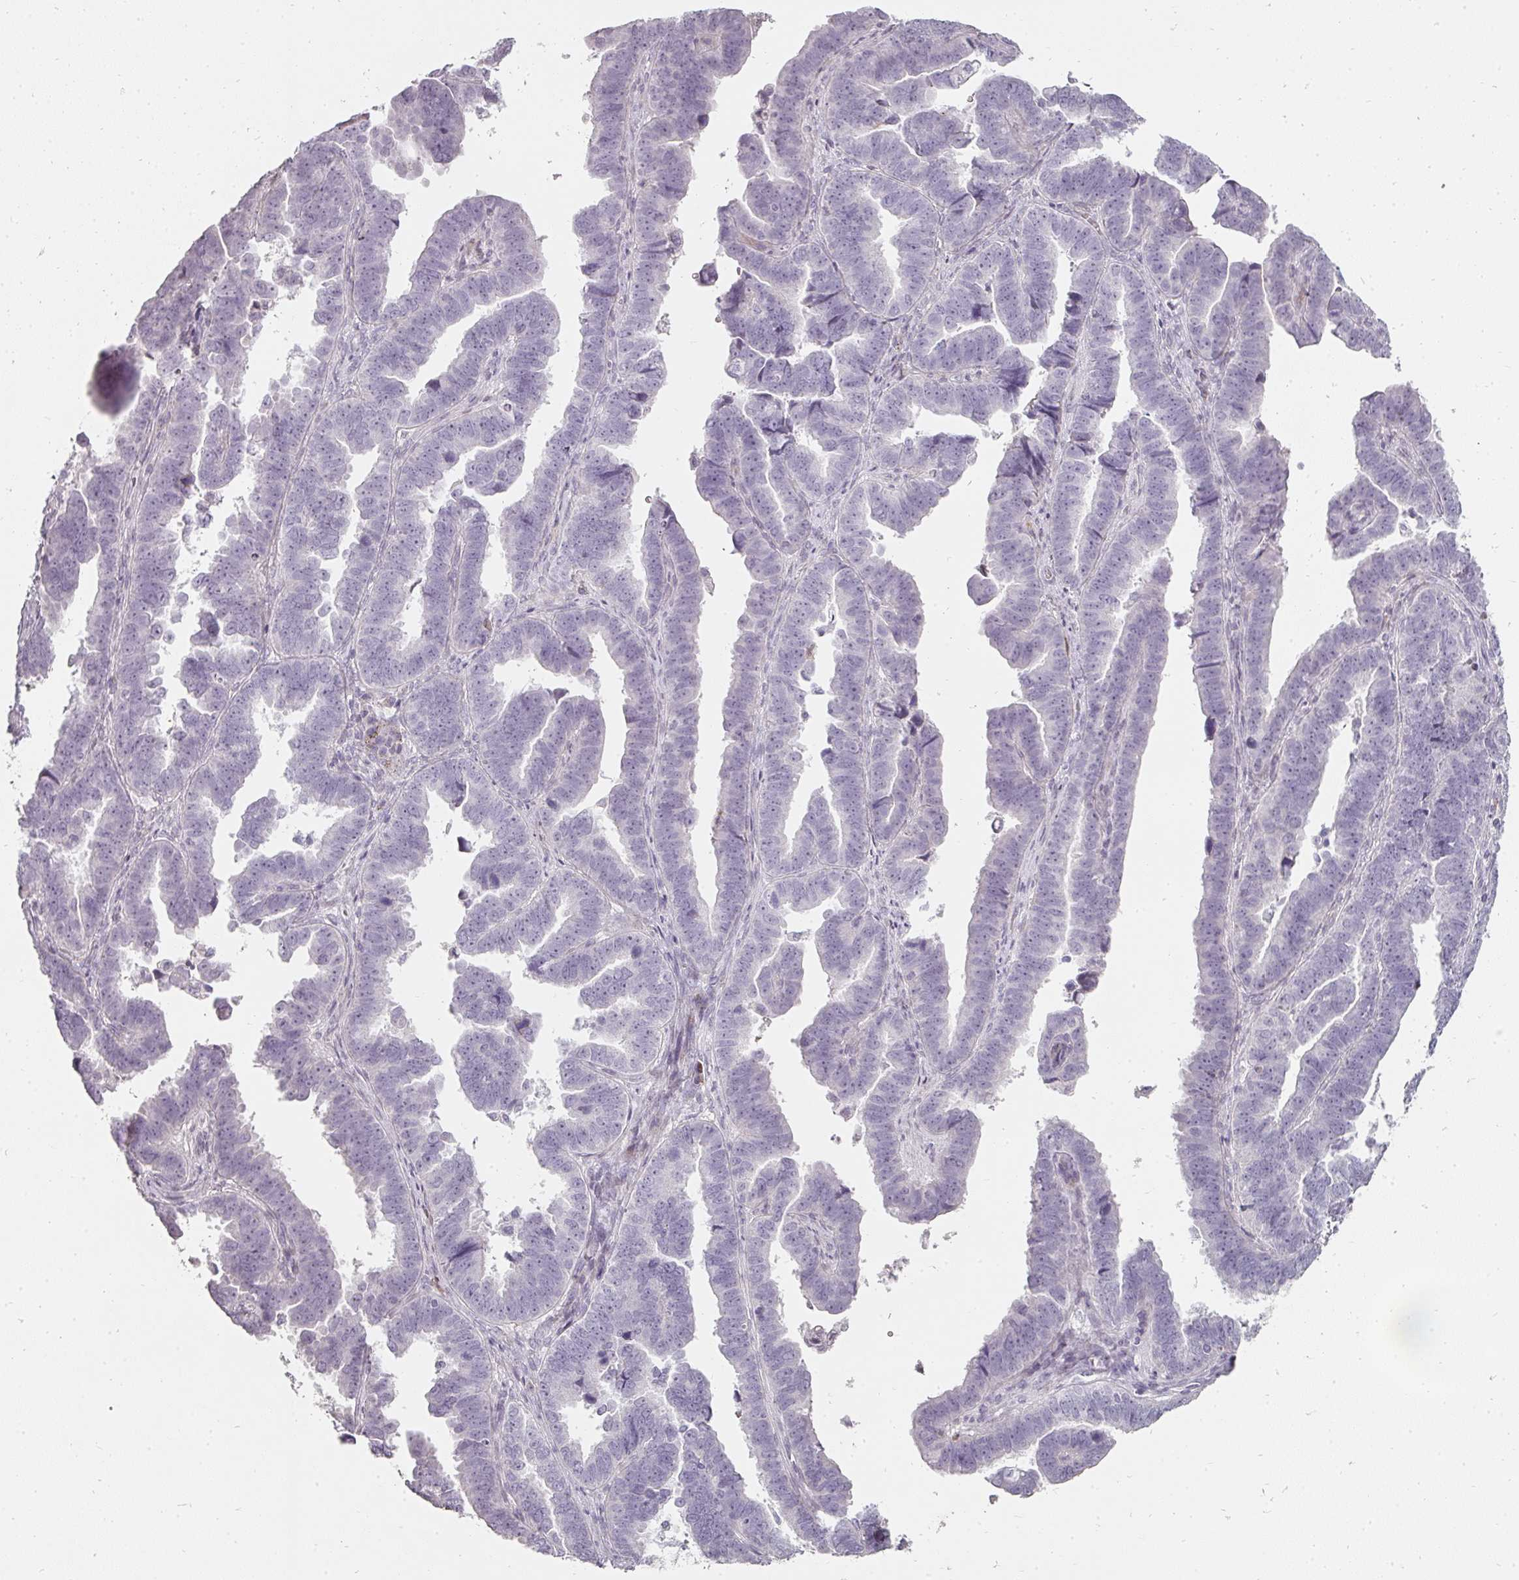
{"staining": {"intensity": "negative", "quantity": "none", "location": "none"}, "tissue": "endometrial cancer", "cell_type": "Tumor cells", "image_type": "cancer", "snomed": [{"axis": "morphology", "description": "Adenocarcinoma, NOS"}, {"axis": "topography", "description": "Endometrium"}], "caption": "This is an immunohistochemistry image of endometrial cancer (adenocarcinoma). There is no expression in tumor cells.", "gene": "BIK", "patient": {"sex": "female", "age": 75}}